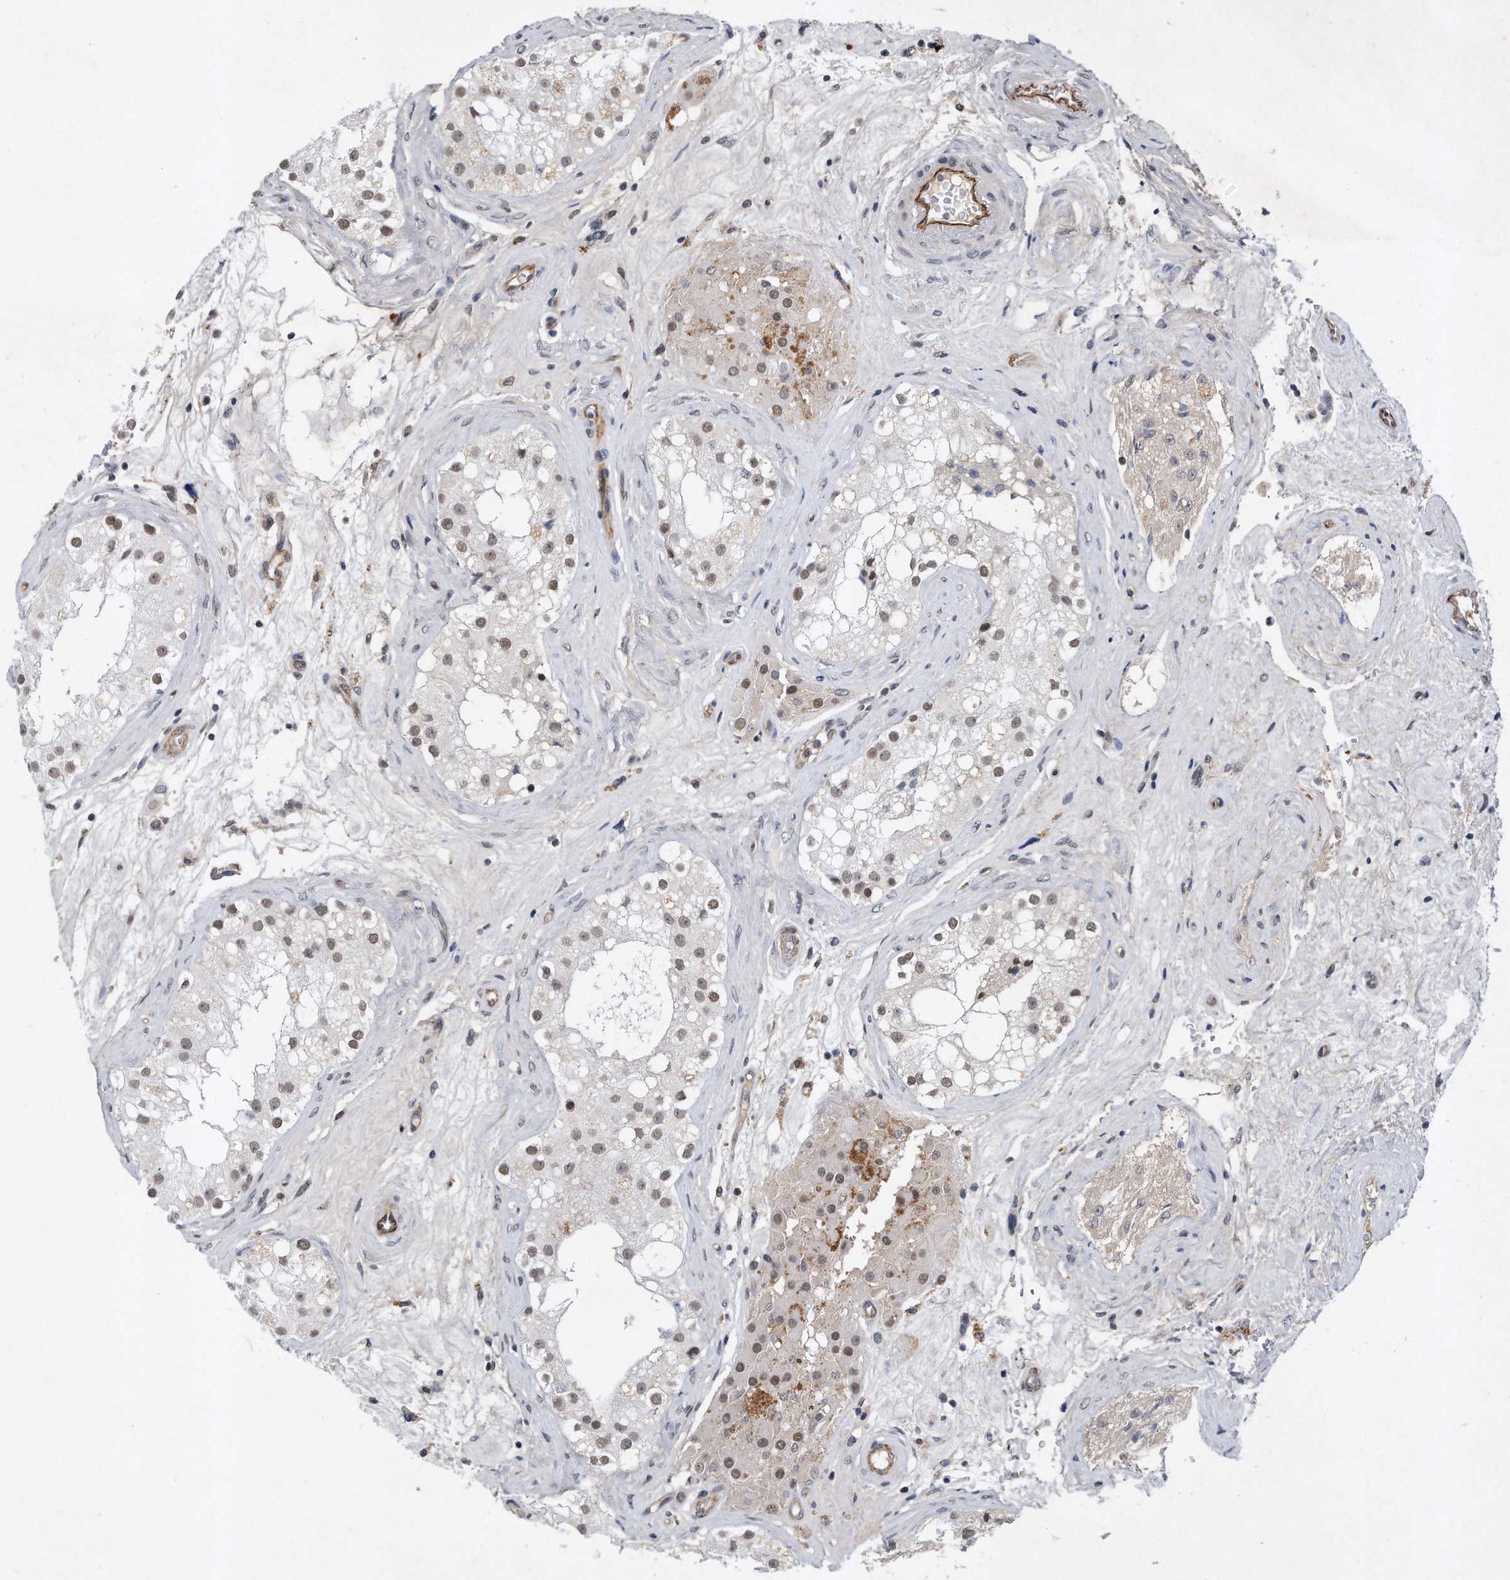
{"staining": {"intensity": "weak", "quantity": "<25%", "location": "nuclear"}, "tissue": "testis", "cell_type": "Cells in seminiferous ducts", "image_type": "normal", "snomed": [{"axis": "morphology", "description": "Normal tissue, NOS"}, {"axis": "topography", "description": "Testis"}], "caption": "Immunohistochemistry image of normal testis: human testis stained with DAB (3,3'-diaminobenzidine) shows no significant protein staining in cells in seminiferous ducts.", "gene": "TP53INP1", "patient": {"sex": "male", "age": 84}}